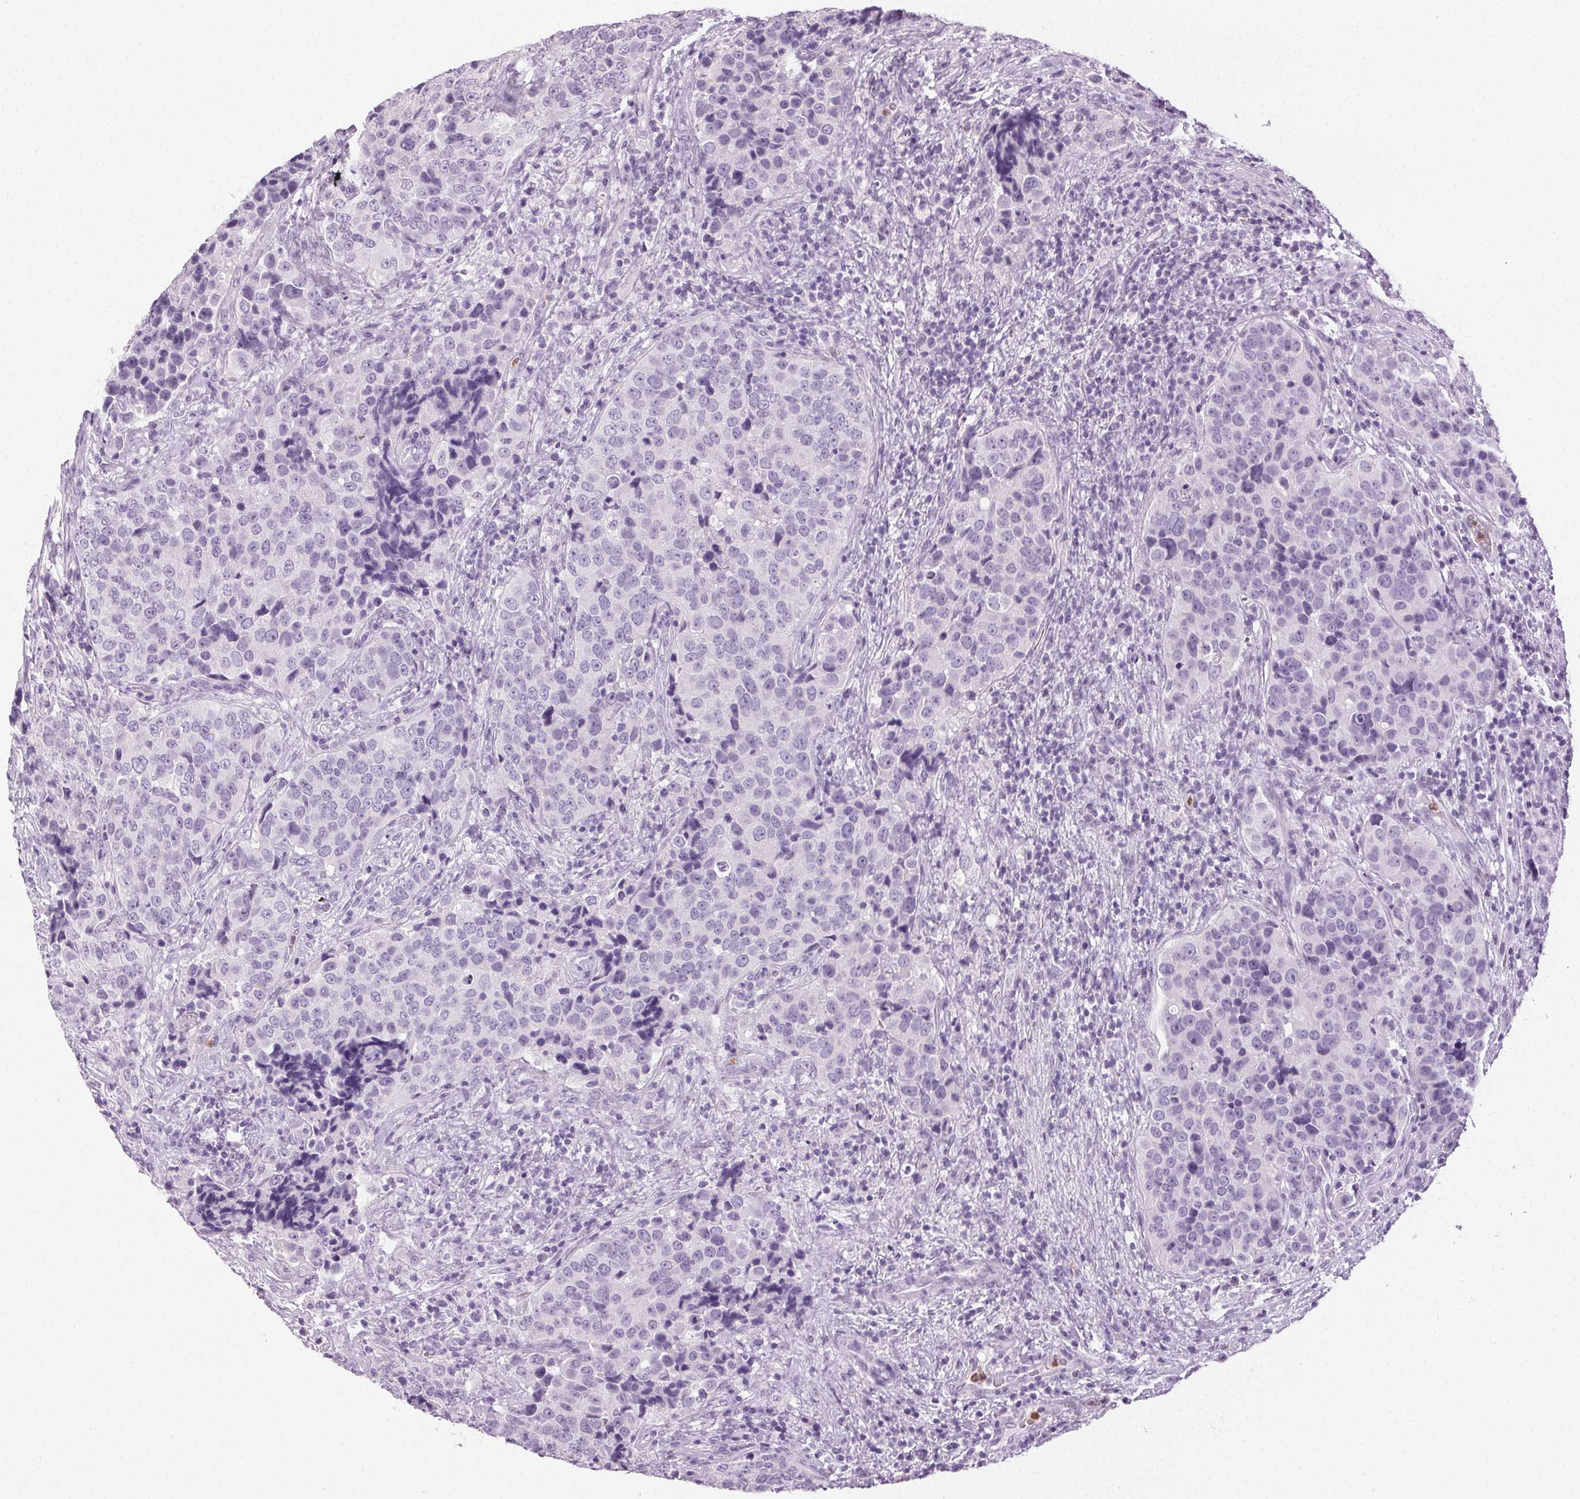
{"staining": {"intensity": "negative", "quantity": "none", "location": "none"}, "tissue": "urothelial cancer", "cell_type": "Tumor cells", "image_type": "cancer", "snomed": [{"axis": "morphology", "description": "Urothelial carcinoma, NOS"}, {"axis": "topography", "description": "Urinary bladder"}], "caption": "An image of urothelial cancer stained for a protein exhibits no brown staining in tumor cells.", "gene": "MPO", "patient": {"sex": "male", "age": 52}}